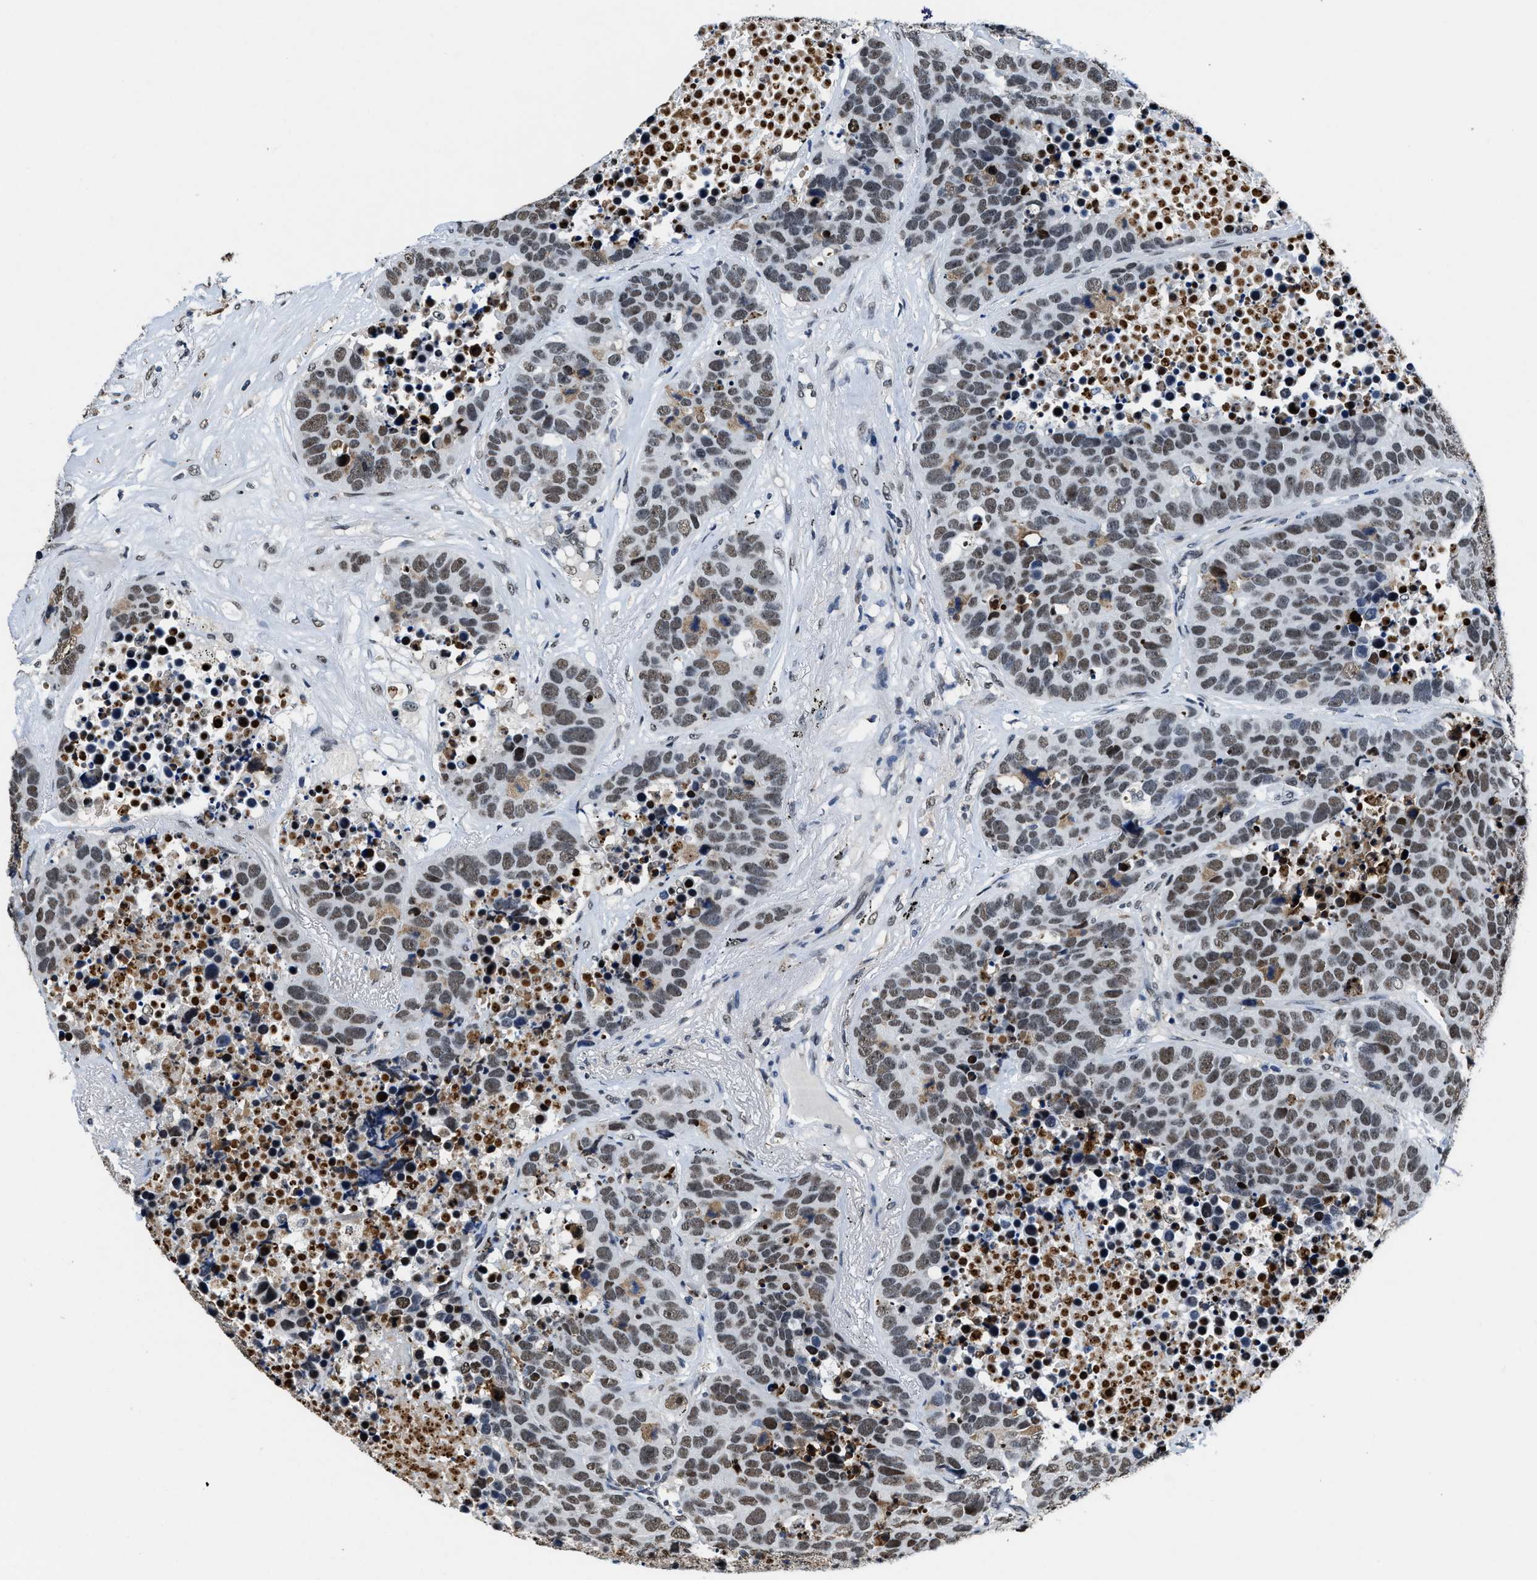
{"staining": {"intensity": "moderate", "quantity": "25%-75%", "location": "nuclear"}, "tissue": "carcinoid", "cell_type": "Tumor cells", "image_type": "cancer", "snomed": [{"axis": "morphology", "description": "Carcinoid, malignant, NOS"}, {"axis": "topography", "description": "Lung"}], "caption": "Malignant carcinoid stained with DAB (3,3'-diaminobenzidine) IHC exhibits medium levels of moderate nuclear expression in approximately 25%-75% of tumor cells.", "gene": "SUPT16H", "patient": {"sex": "male", "age": 60}}